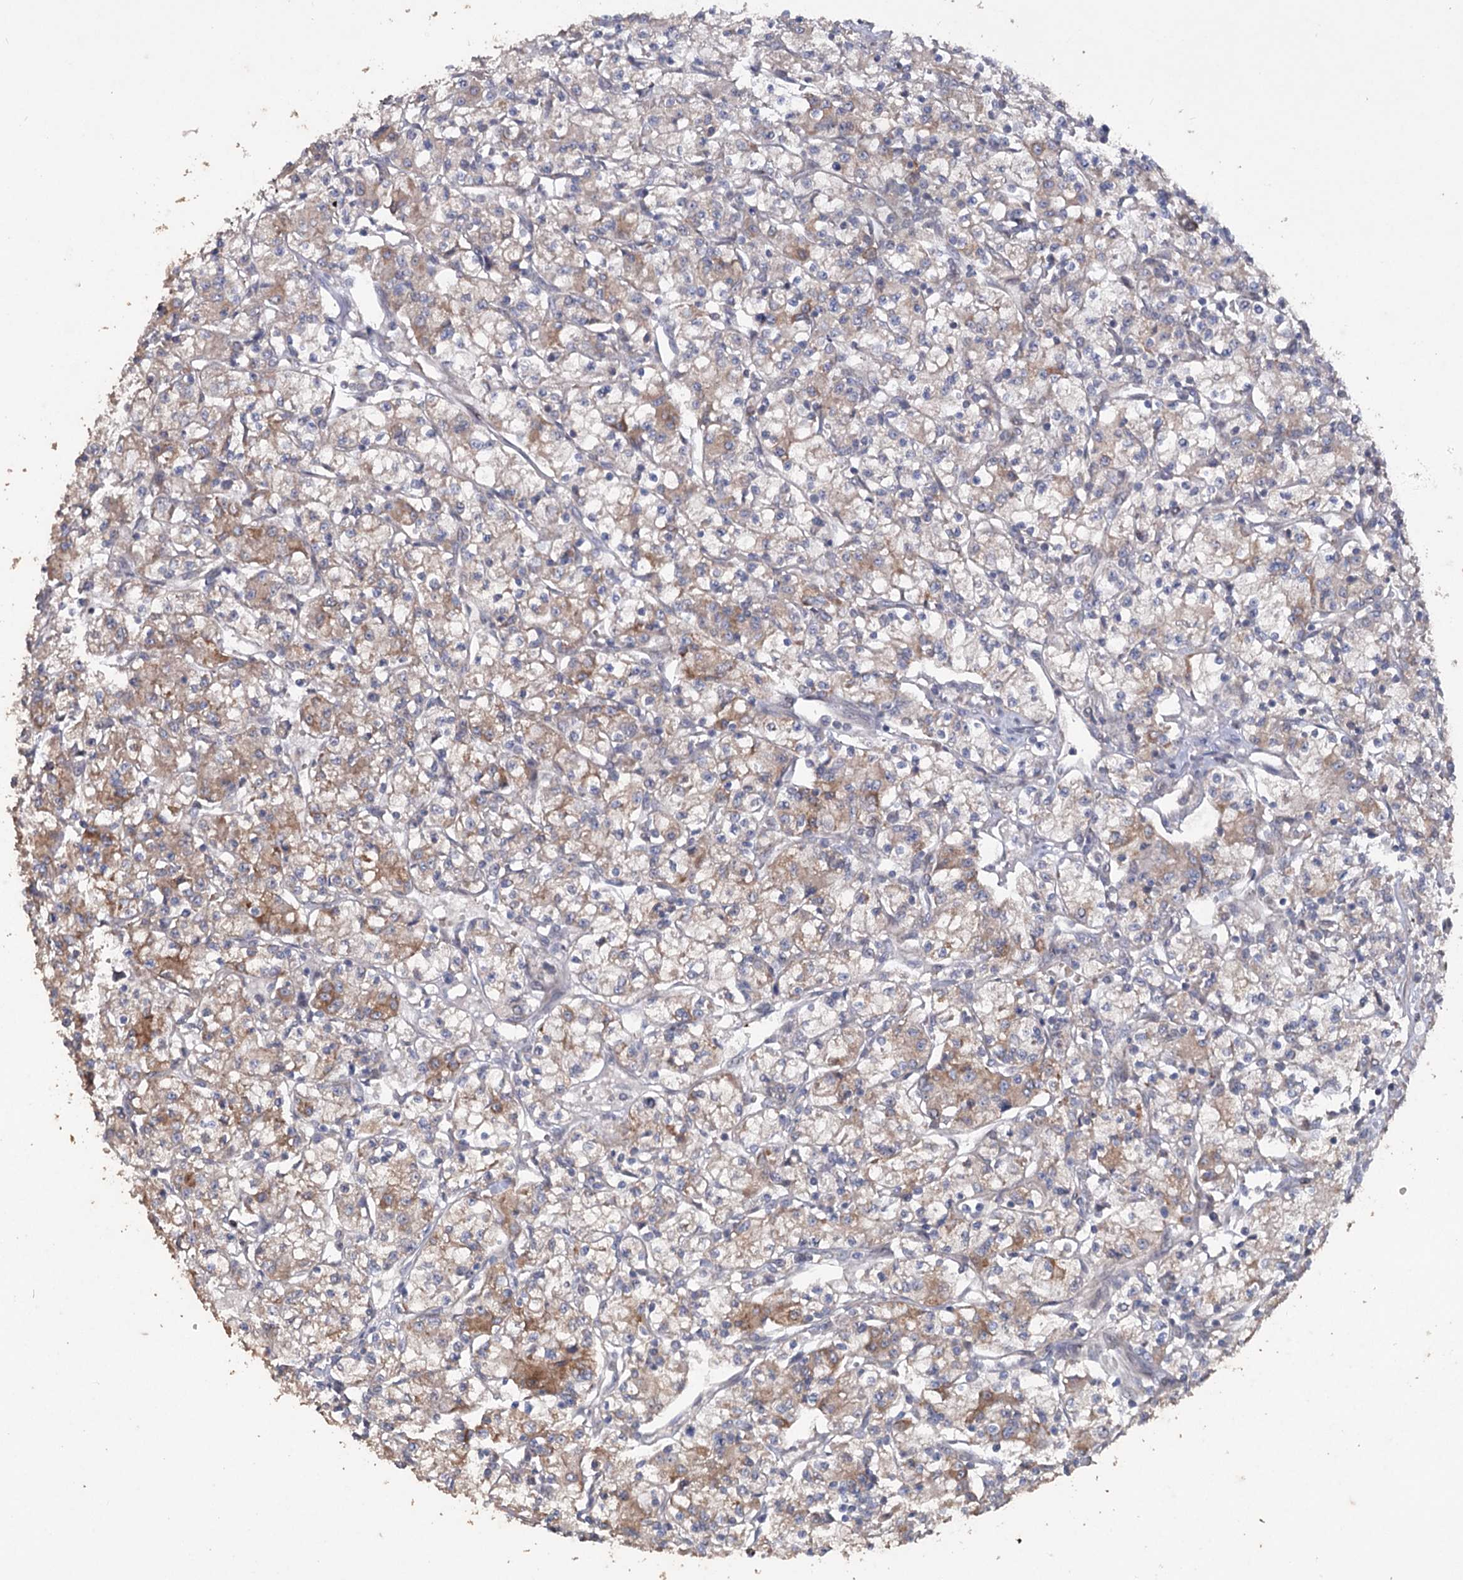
{"staining": {"intensity": "moderate", "quantity": "<25%", "location": "cytoplasmic/membranous"}, "tissue": "renal cancer", "cell_type": "Tumor cells", "image_type": "cancer", "snomed": [{"axis": "morphology", "description": "Adenocarcinoma, NOS"}, {"axis": "topography", "description": "Kidney"}], "caption": "Immunohistochemistry image of human adenocarcinoma (renal) stained for a protein (brown), which shows low levels of moderate cytoplasmic/membranous expression in about <25% of tumor cells.", "gene": "MAP3K13", "patient": {"sex": "female", "age": 59}}